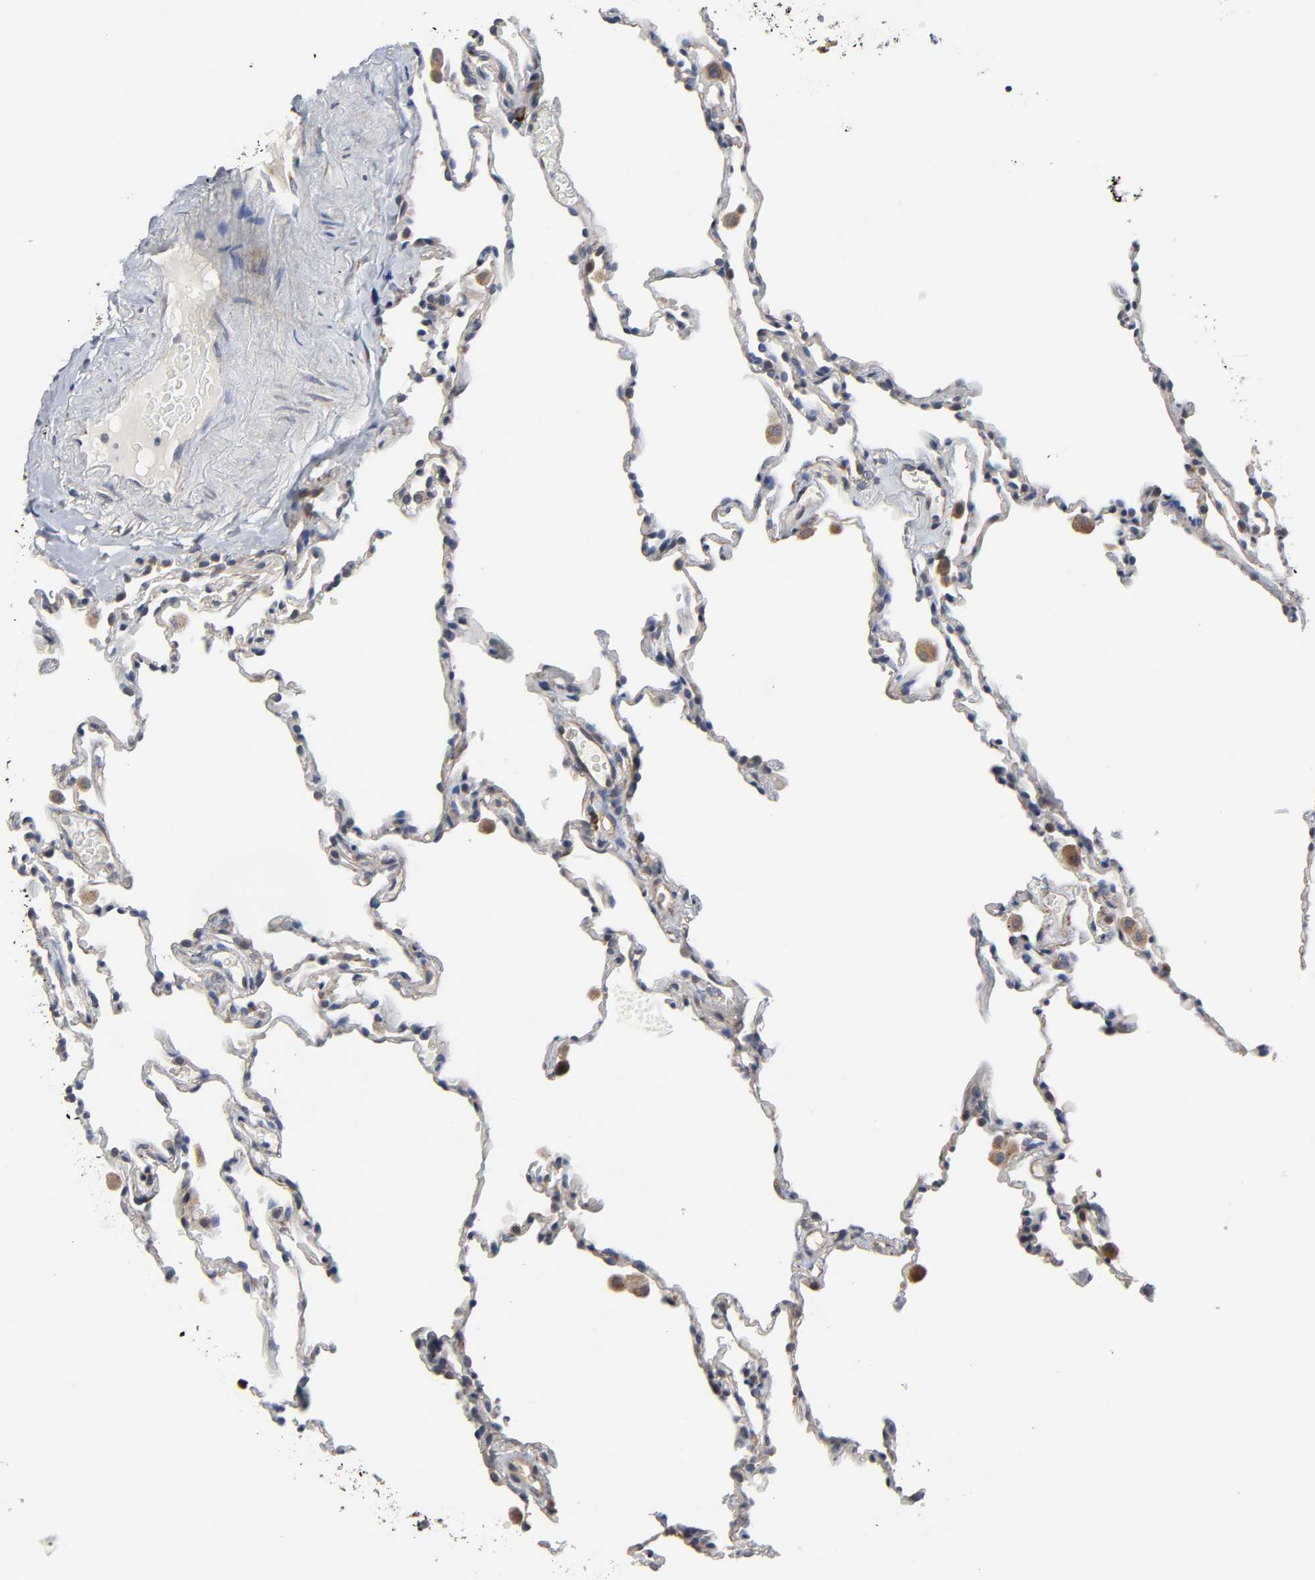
{"staining": {"intensity": "negative", "quantity": "none", "location": "none"}, "tissue": "lung", "cell_type": "Alveolar cells", "image_type": "normal", "snomed": [{"axis": "morphology", "description": "Normal tissue, NOS"}, {"axis": "morphology", "description": "Soft tissue tumor metastatic"}, {"axis": "topography", "description": "Lung"}], "caption": "A high-resolution image shows immunohistochemistry staining of benign lung, which exhibits no significant staining in alveolar cells.", "gene": "HDLBP", "patient": {"sex": "male", "age": 59}}